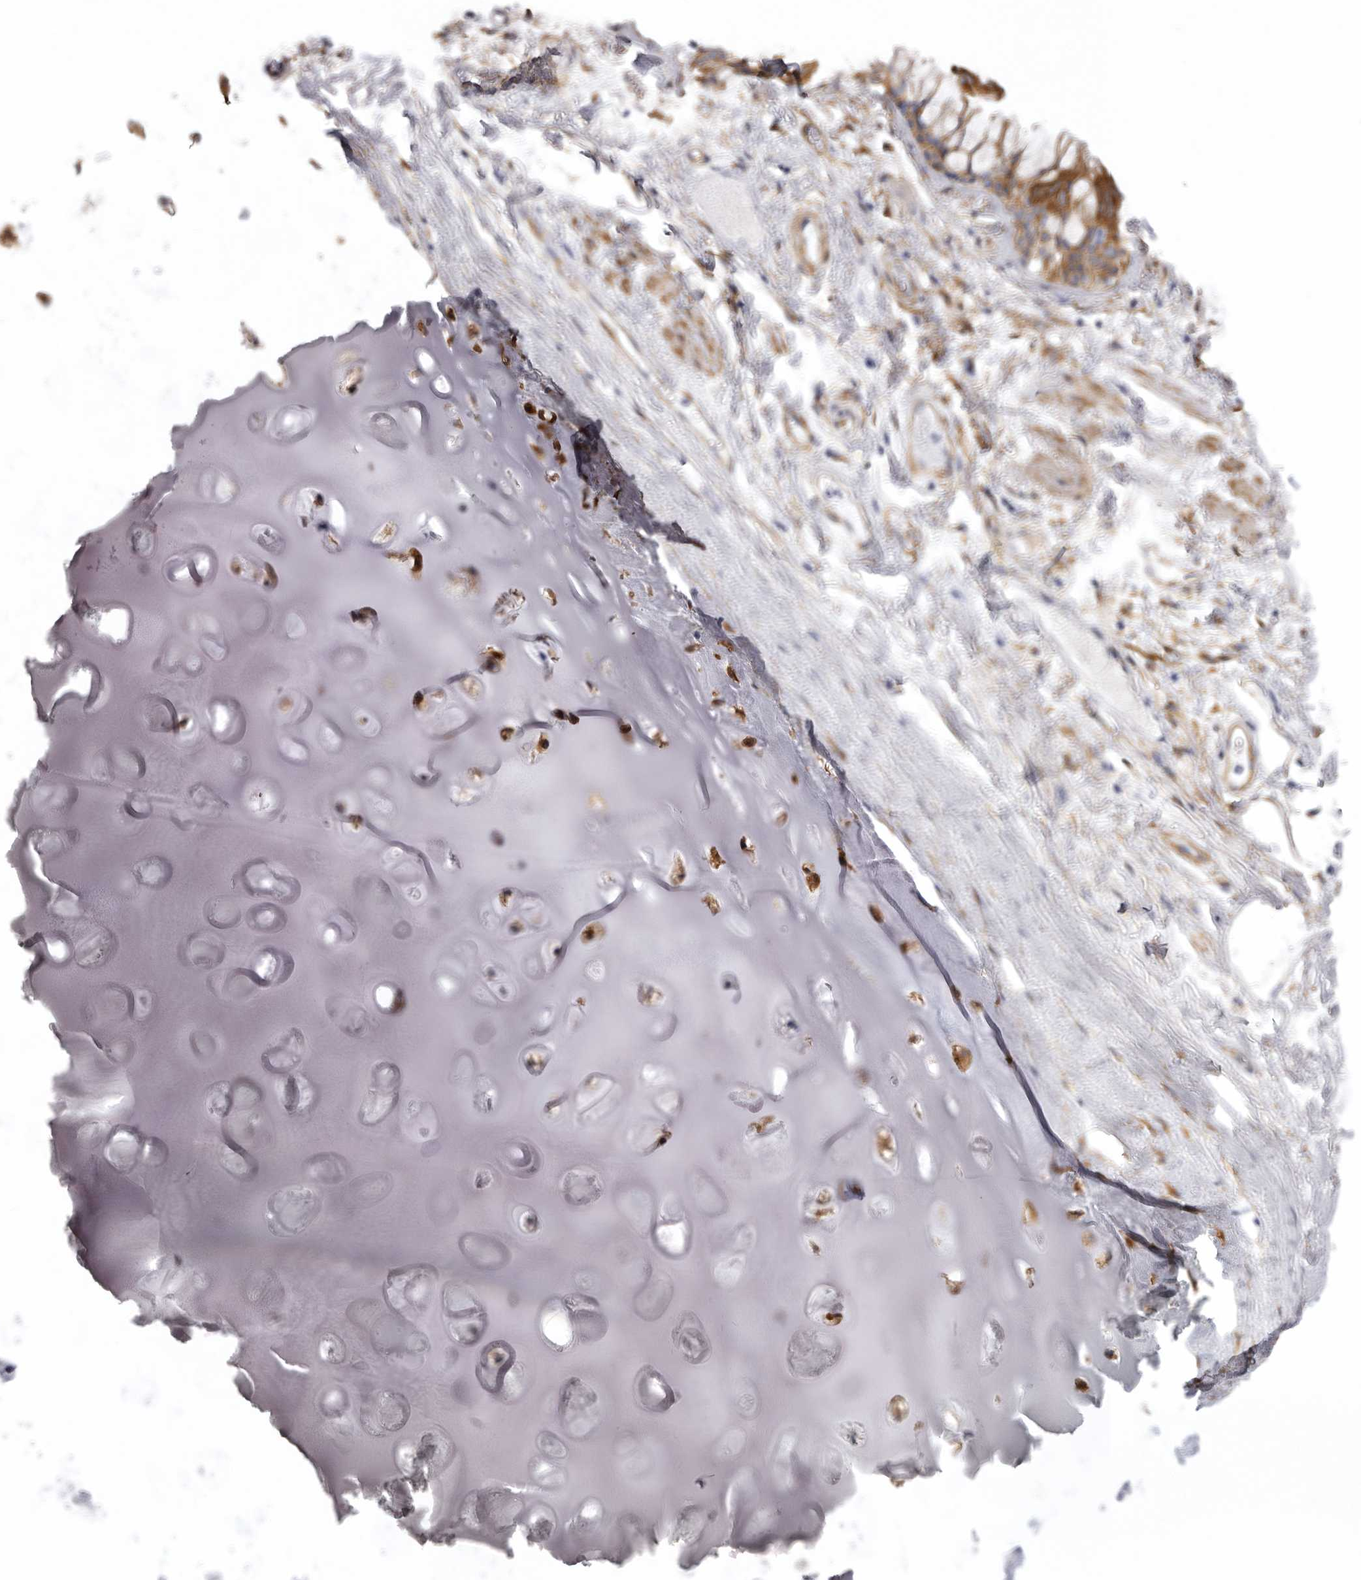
{"staining": {"intensity": "strong", "quantity": "<25%", "location": "cytoplasmic/membranous"}, "tissue": "soft tissue", "cell_type": "Chondrocytes", "image_type": "normal", "snomed": [{"axis": "morphology", "description": "Normal tissue, NOS"}, {"axis": "topography", "description": "Bronchus"}], "caption": "DAB (3,3'-diaminobenzidine) immunohistochemical staining of benign soft tissue reveals strong cytoplasmic/membranous protein staining in approximately <25% of chondrocytes. The protein of interest is shown in brown color, while the nuclei are stained blue.", "gene": "ENAH", "patient": {"sex": "male", "age": 66}}